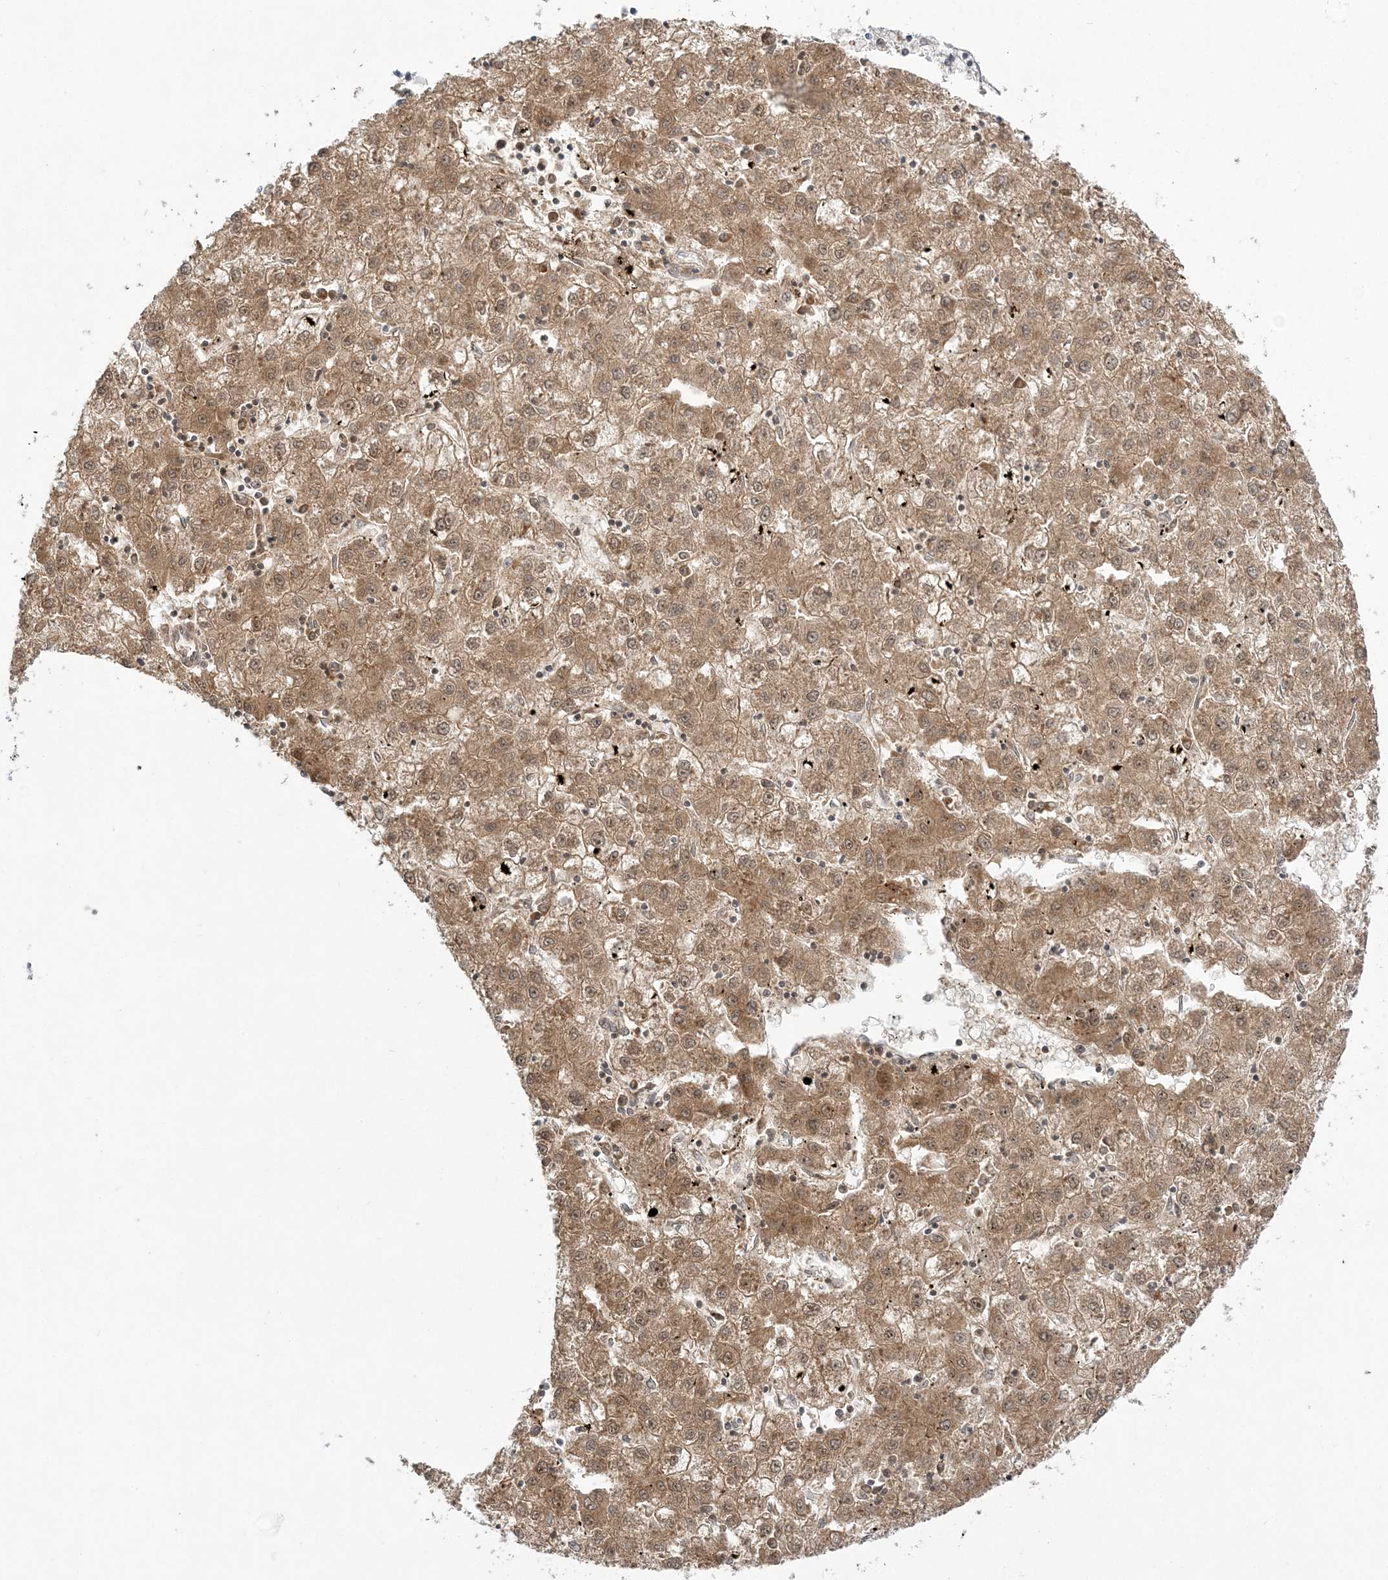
{"staining": {"intensity": "moderate", "quantity": ">75%", "location": "cytoplasmic/membranous,nuclear"}, "tissue": "liver cancer", "cell_type": "Tumor cells", "image_type": "cancer", "snomed": [{"axis": "morphology", "description": "Carcinoma, Hepatocellular, NOS"}, {"axis": "topography", "description": "Liver"}], "caption": "Moderate cytoplasmic/membranous and nuclear staining is appreciated in about >75% of tumor cells in liver cancer (hepatocellular carcinoma). Nuclei are stained in blue.", "gene": "PCBD1", "patient": {"sex": "male", "age": 72}}